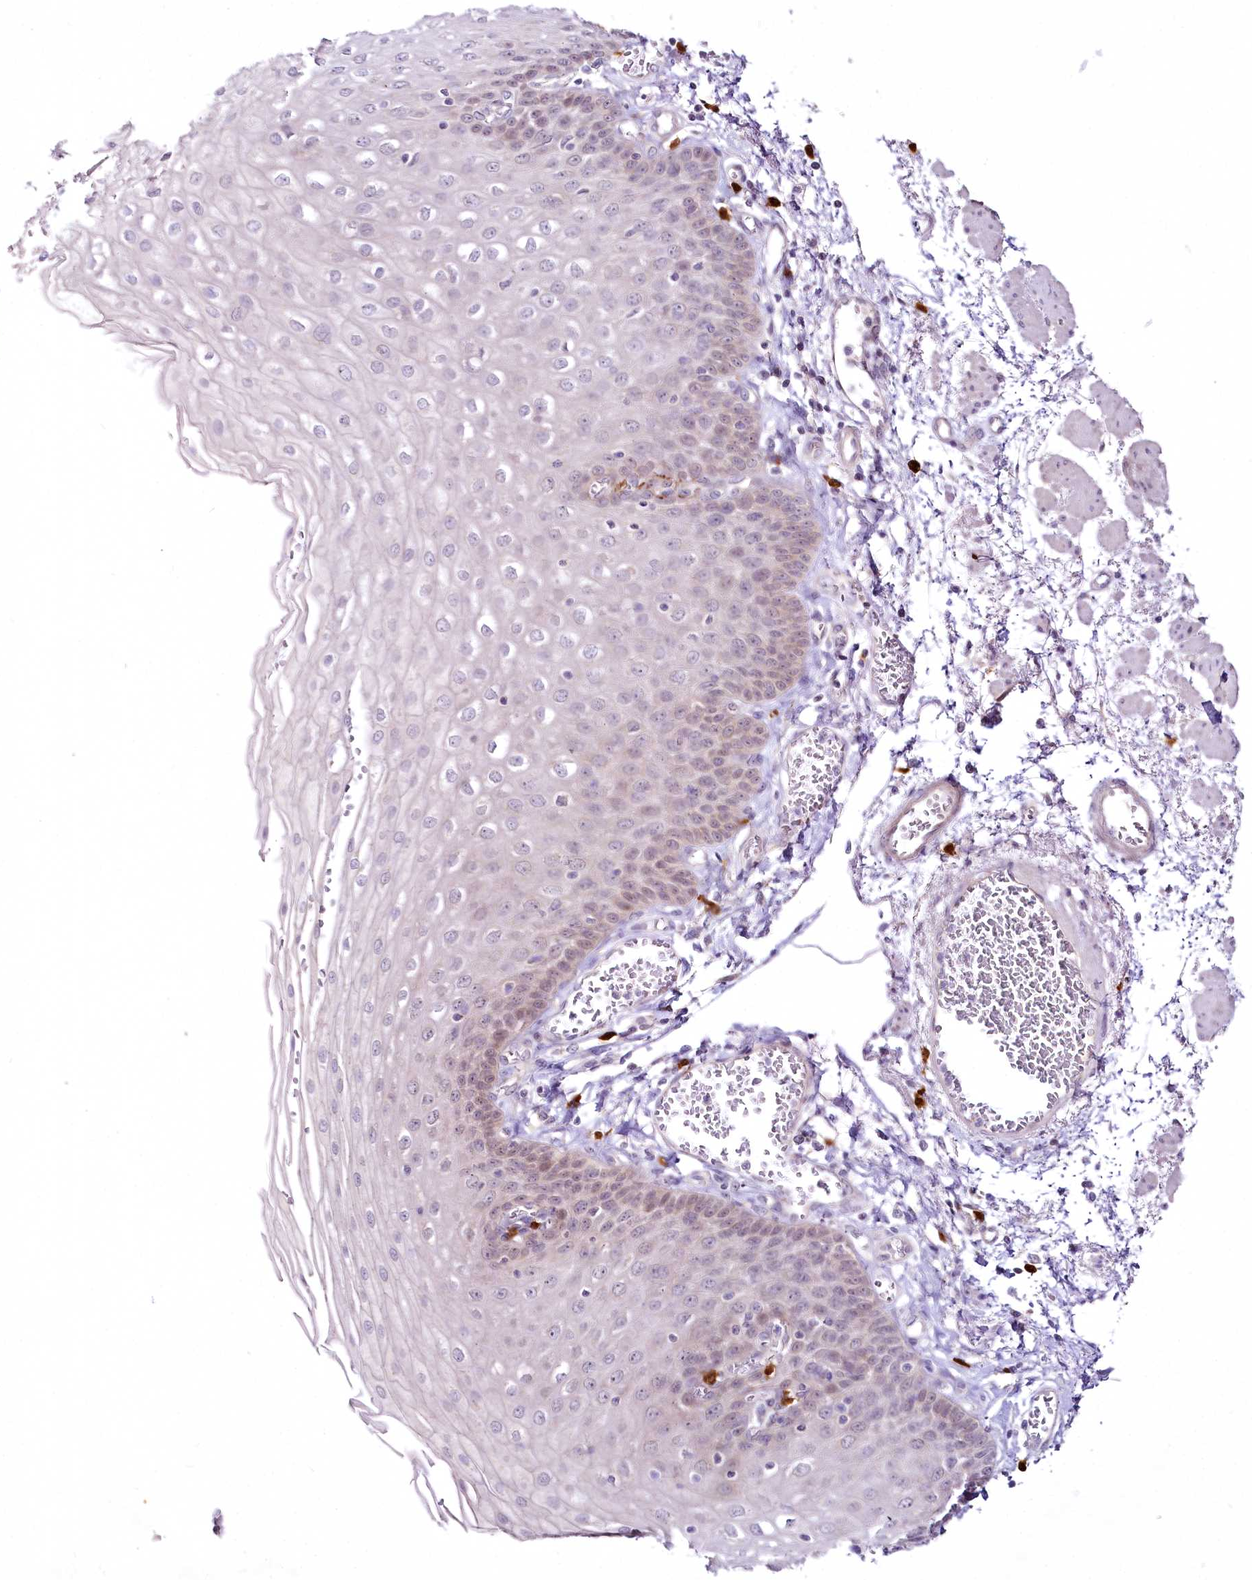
{"staining": {"intensity": "weak", "quantity": "25%-75%", "location": "cytoplasmic/membranous,nuclear"}, "tissue": "esophagus", "cell_type": "Squamous epithelial cells", "image_type": "normal", "snomed": [{"axis": "morphology", "description": "Normal tissue, NOS"}, {"axis": "topography", "description": "Esophagus"}], "caption": "This histopathology image reveals immunohistochemistry staining of unremarkable human esophagus, with low weak cytoplasmic/membranous,nuclear positivity in about 25%-75% of squamous epithelial cells.", "gene": "VWA5A", "patient": {"sex": "male", "age": 81}}